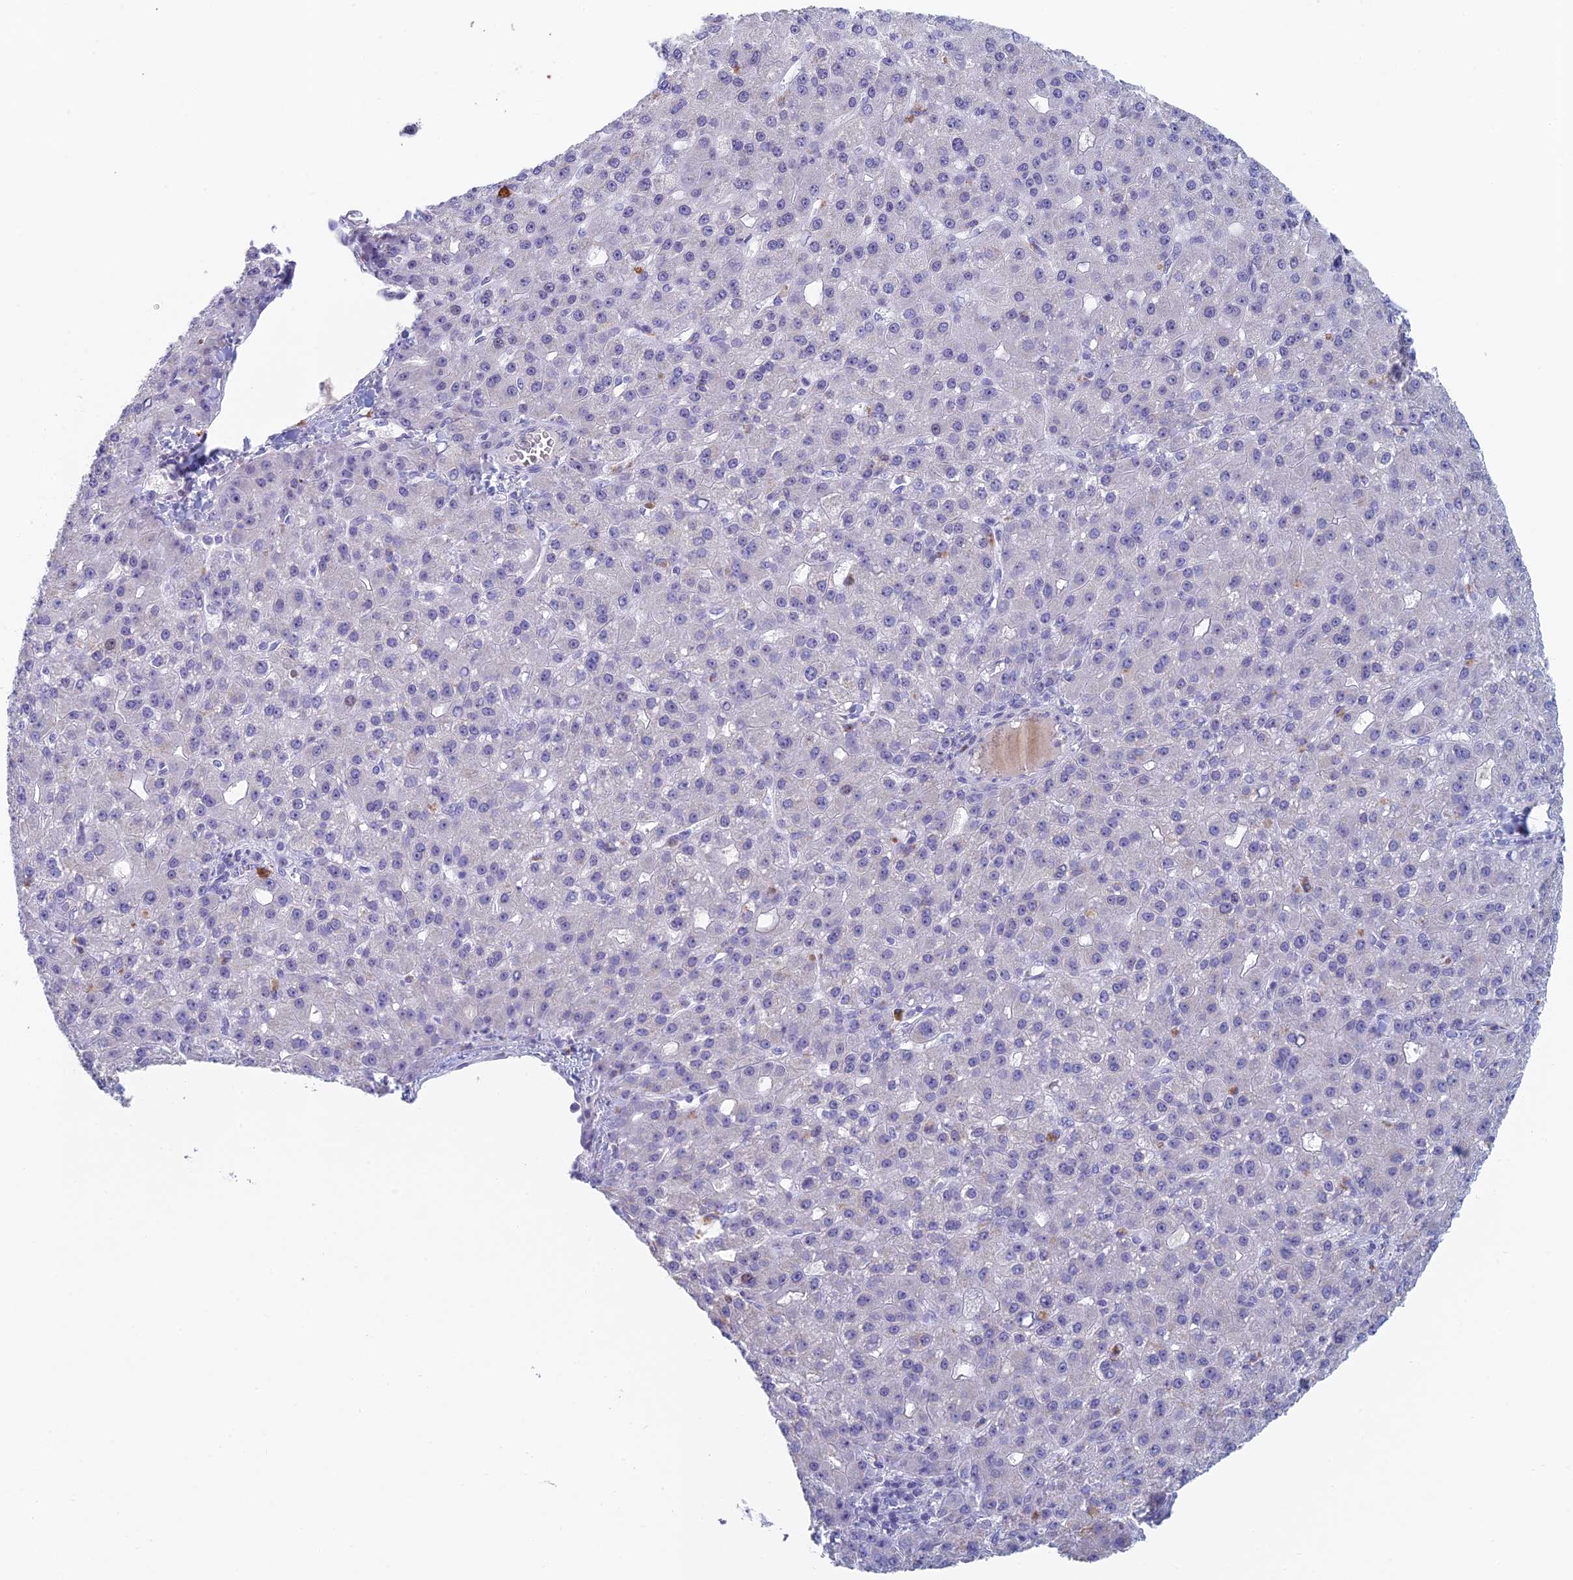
{"staining": {"intensity": "negative", "quantity": "none", "location": "none"}, "tissue": "liver cancer", "cell_type": "Tumor cells", "image_type": "cancer", "snomed": [{"axis": "morphology", "description": "Carcinoma, Hepatocellular, NOS"}, {"axis": "topography", "description": "Liver"}], "caption": "This image is of hepatocellular carcinoma (liver) stained with immunohistochemistry to label a protein in brown with the nuclei are counter-stained blue. There is no expression in tumor cells.", "gene": "REXO5", "patient": {"sex": "male", "age": 67}}